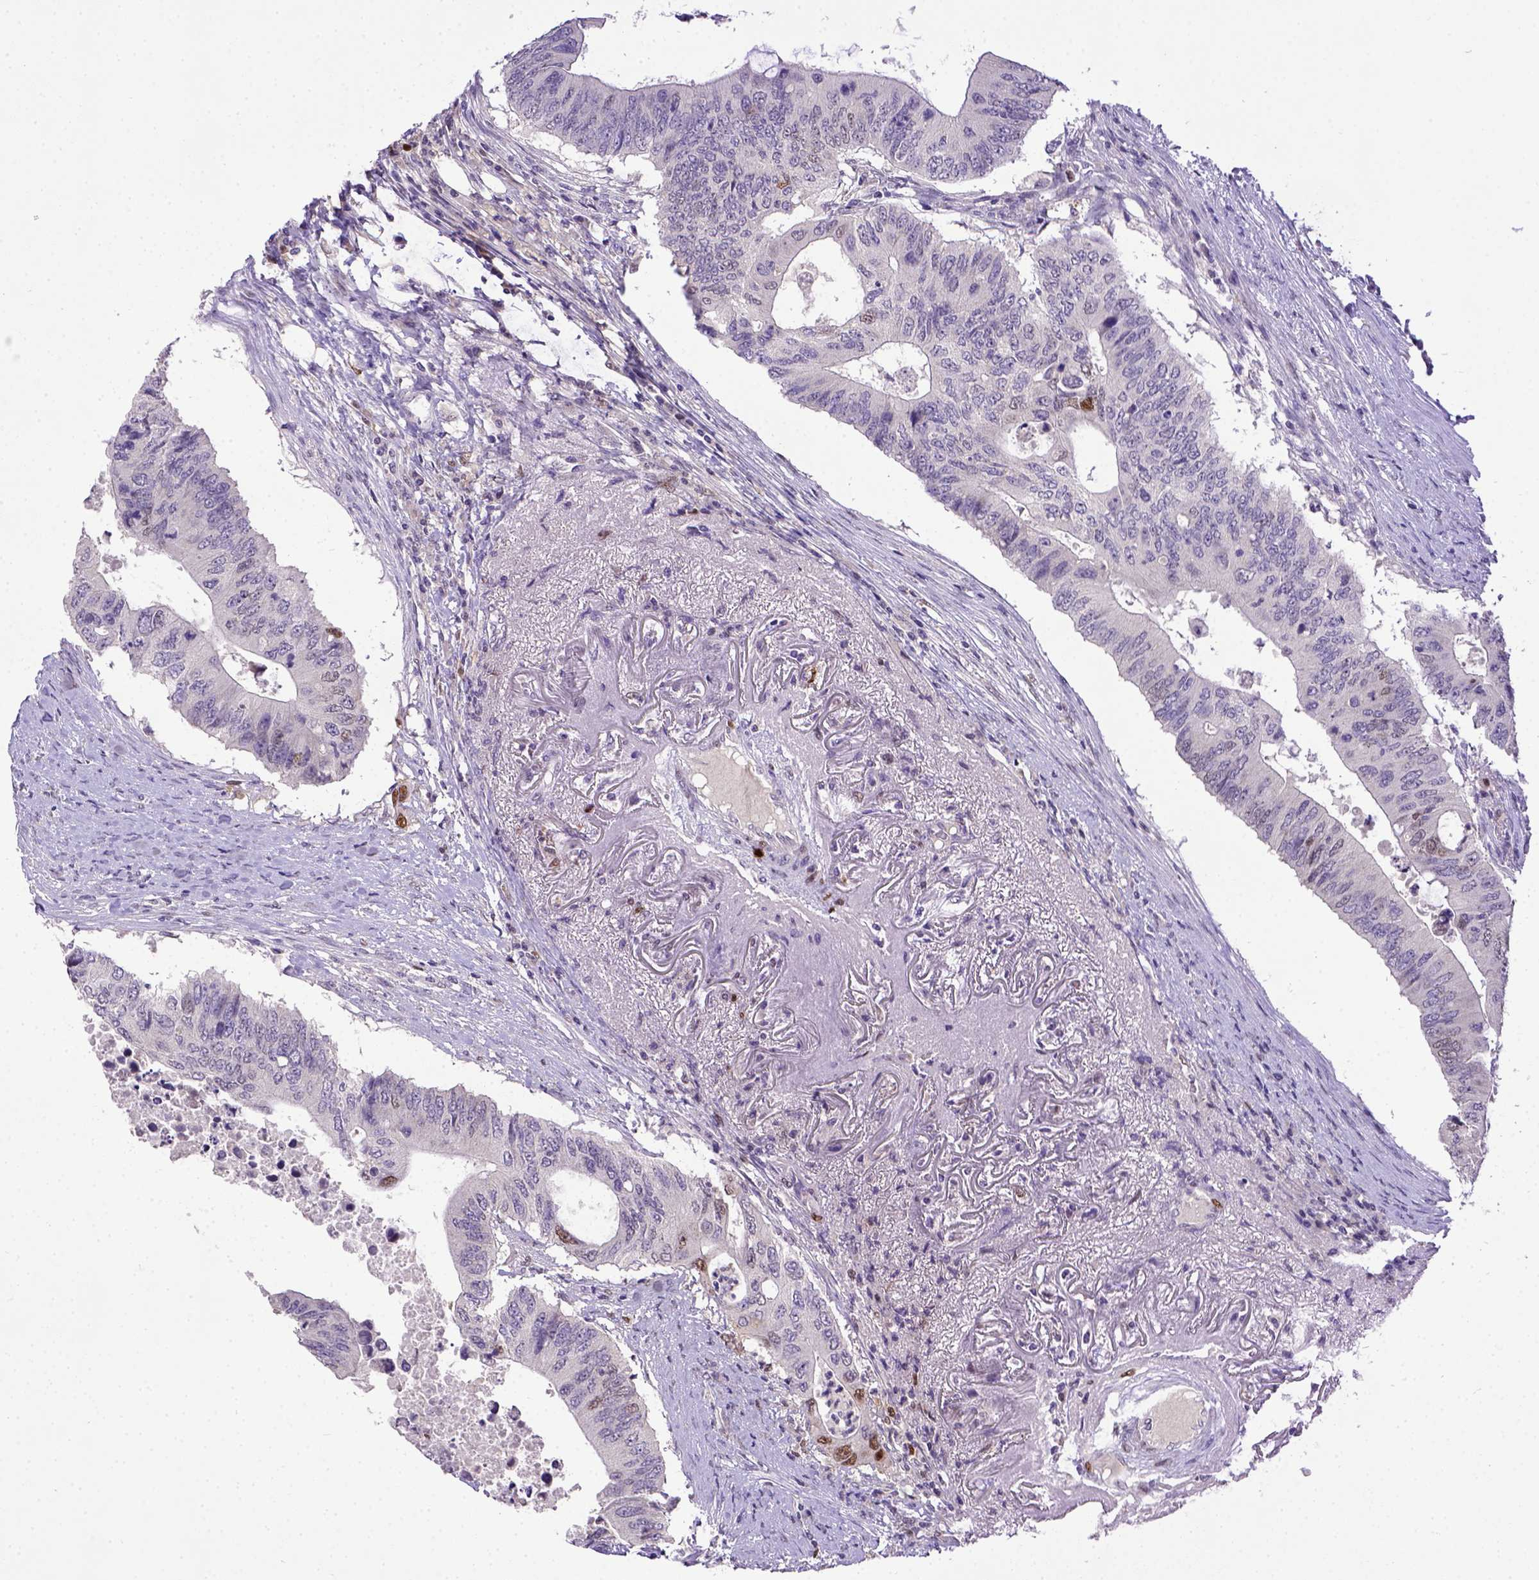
{"staining": {"intensity": "moderate", "quantity": "<25%", "location": "nuclear"}, "tissue": "colorectal cancer", "cell_type": "Tumor cells", "image_type": "cancer", "snomed": [{"axis": "morphology", "description": "Adenocarcinoma, NOS"}, {"axis": "topography", "description": "Colon"}], "caption": "Protein expression analysis of human adenocarcinoma (colorectal) reveals moderate nuclear staining in approximately <25% of tumor cells.", "gene": "CDKN1A", "patient": {"sex": "male", "age": 71}}